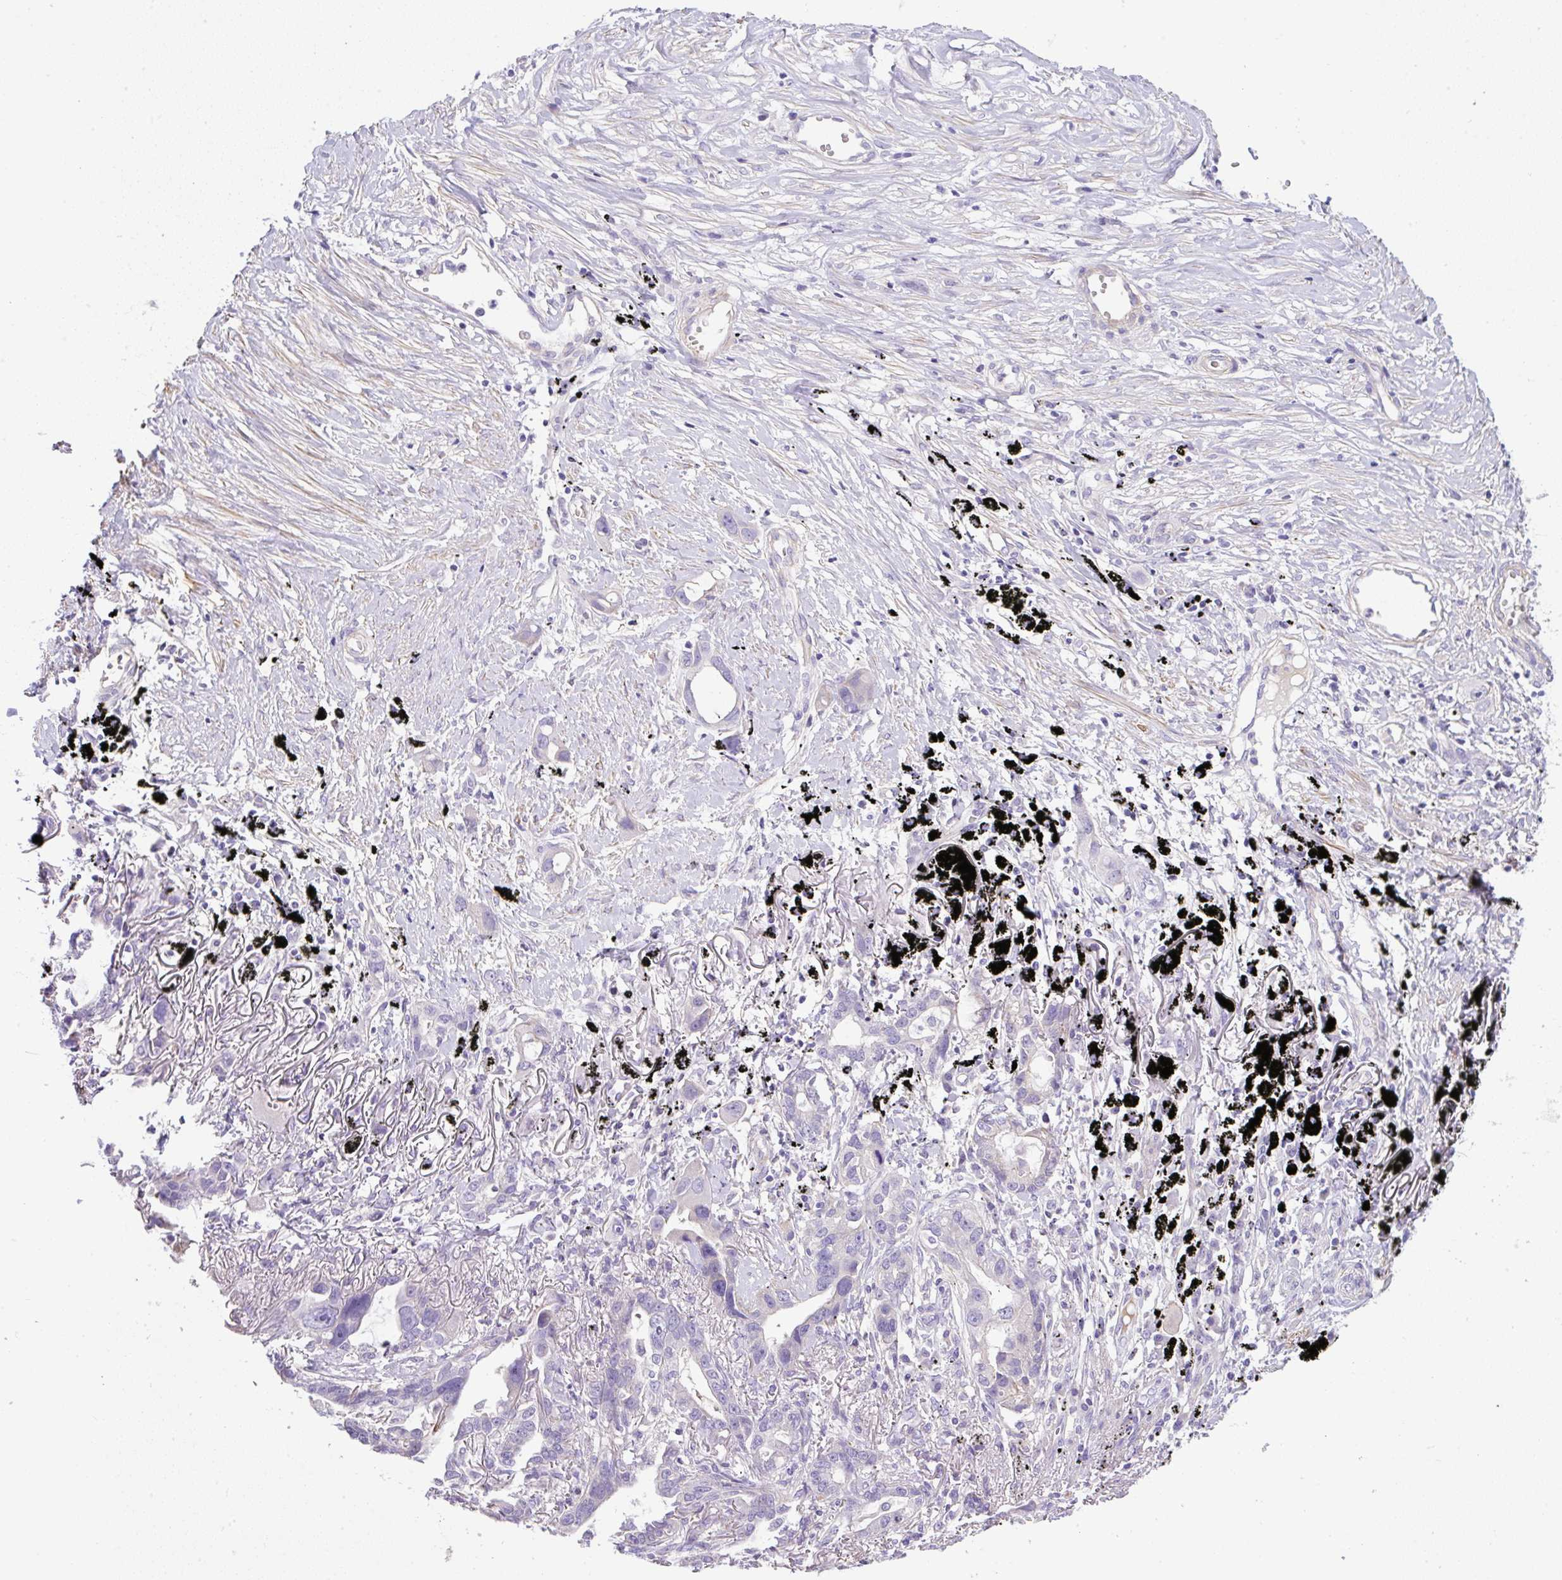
{"staining": {"intensity": "negative", "quantity": "none", "location": "none"}, "tissue": "lung cancer", "cell_type": "Tumor cells", "image_type": "cancer", "snomed": [{"axis": "morphology", "description": "Adenocarcinoma, NOS"}, {"axis": "topography", "description": "Lung"}], "caption": "High magnification brightfield microscopy of lung cancer stained with DAB (brown) and counterstained with hematoxylin (blue): tumor cells show no significant expression.", "gene": "NPTN", "patient": {"sex": "male", "age": 67}}